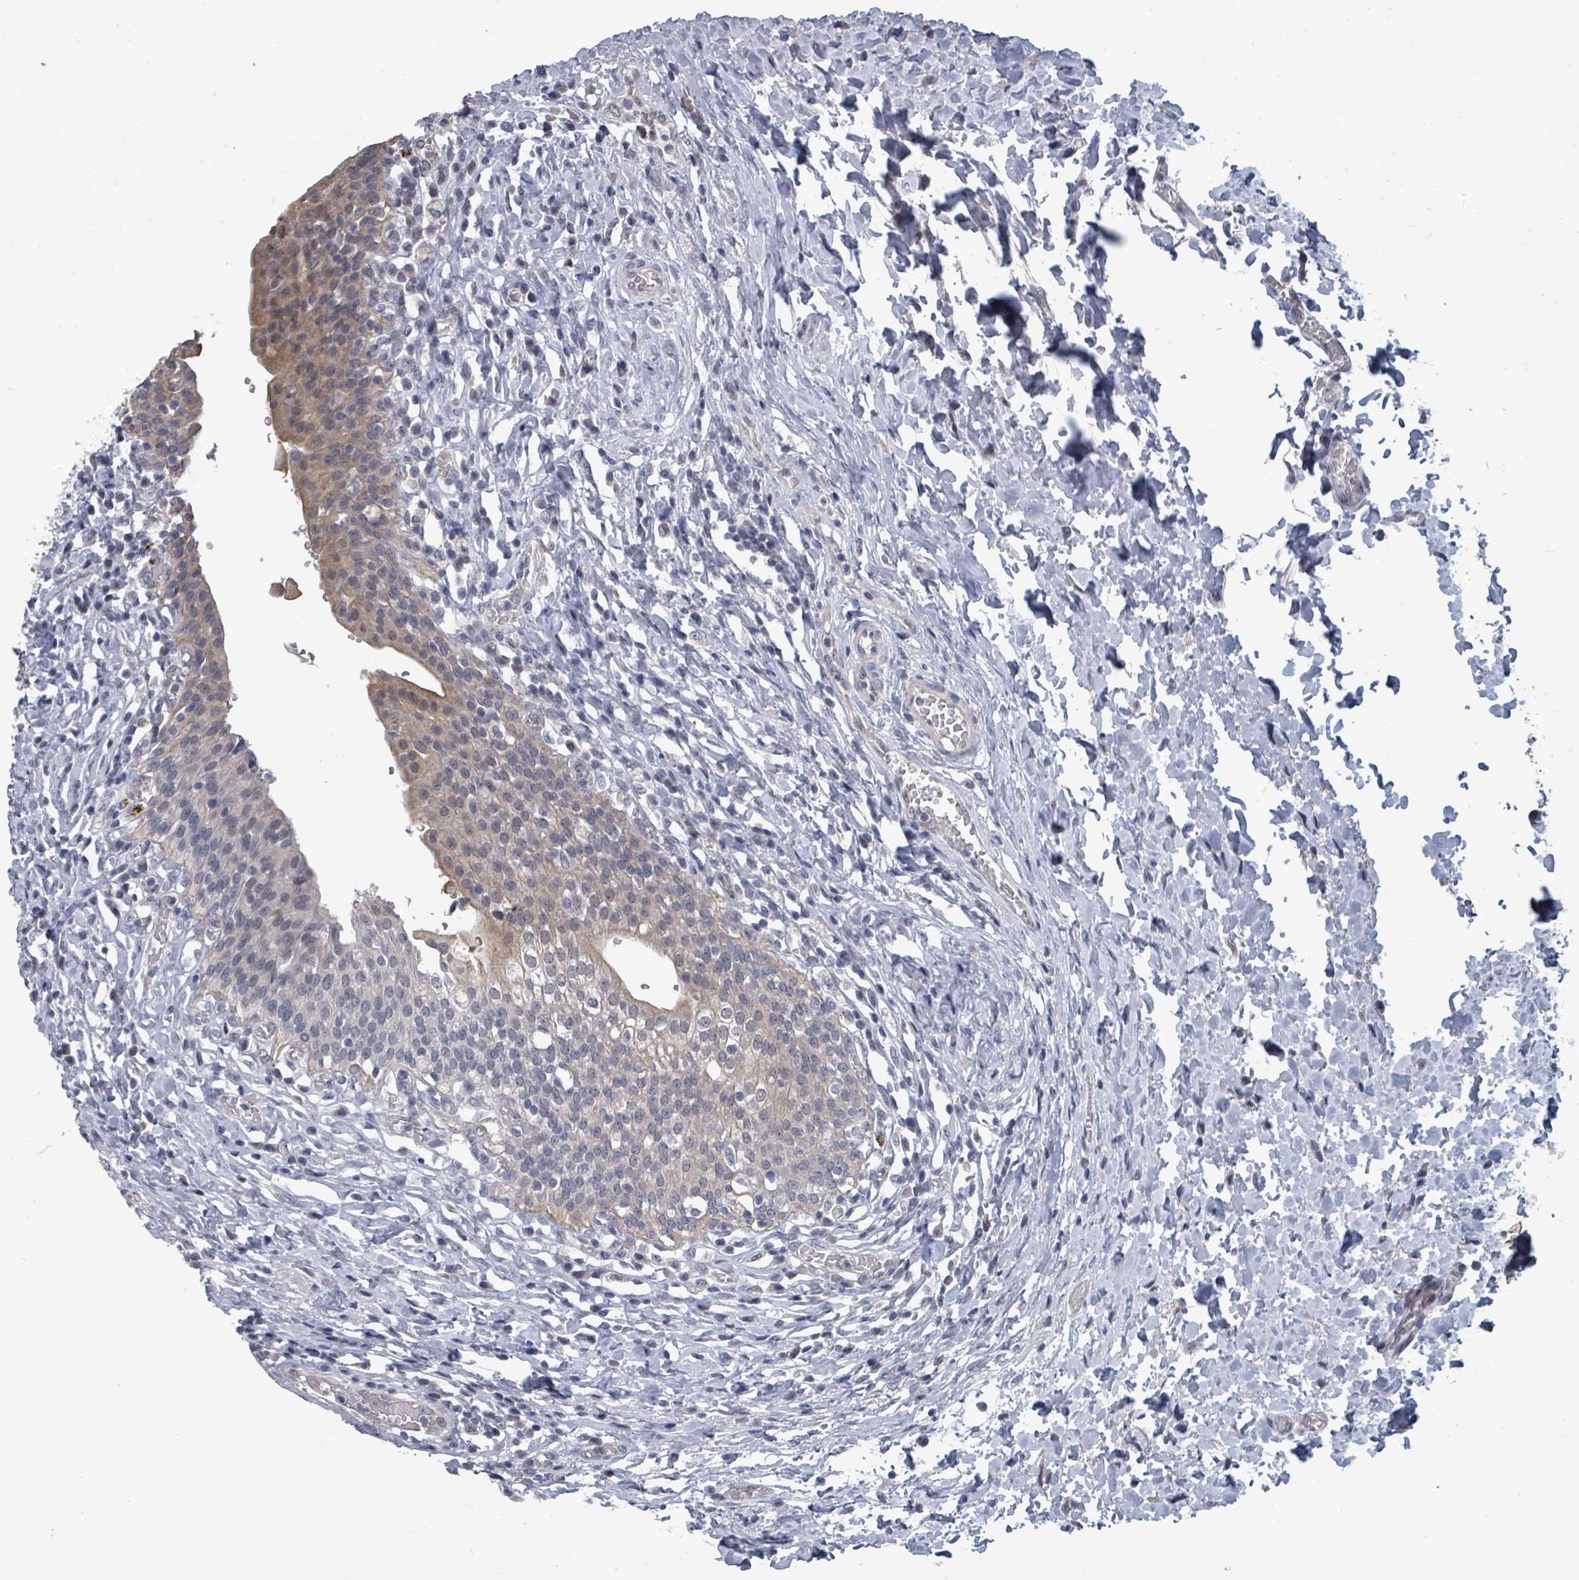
{"staining": {"intensity": "weak", "quantity": "25%-75%", "location": "cytoplasmic/membranous"}, "tissue": "urinary bladder", "cell_type": "Urothelial cells", "image_type": "normal", "snomed": [{"axis": "morphology", "description": "Normal tissue, NOS"}, {"axis": "morphology", "description": "Inflammation, NOS"}, {"axis": "topography", "description": "Urinary bladder"}], "caption": "Immunohistochemical staining of unremarkable urinary bladder demonstrates 25%-75% levels of weak cytoplasmic/membranous protein staining in about 25%-75% of urothelial cells. The staining was performed using DAB, with brown indicating positive protein expression. Nuclei are stained blue with hematoxylin.", "gene": "ASB12", "patient": {"sex": "male", "age": 64}}